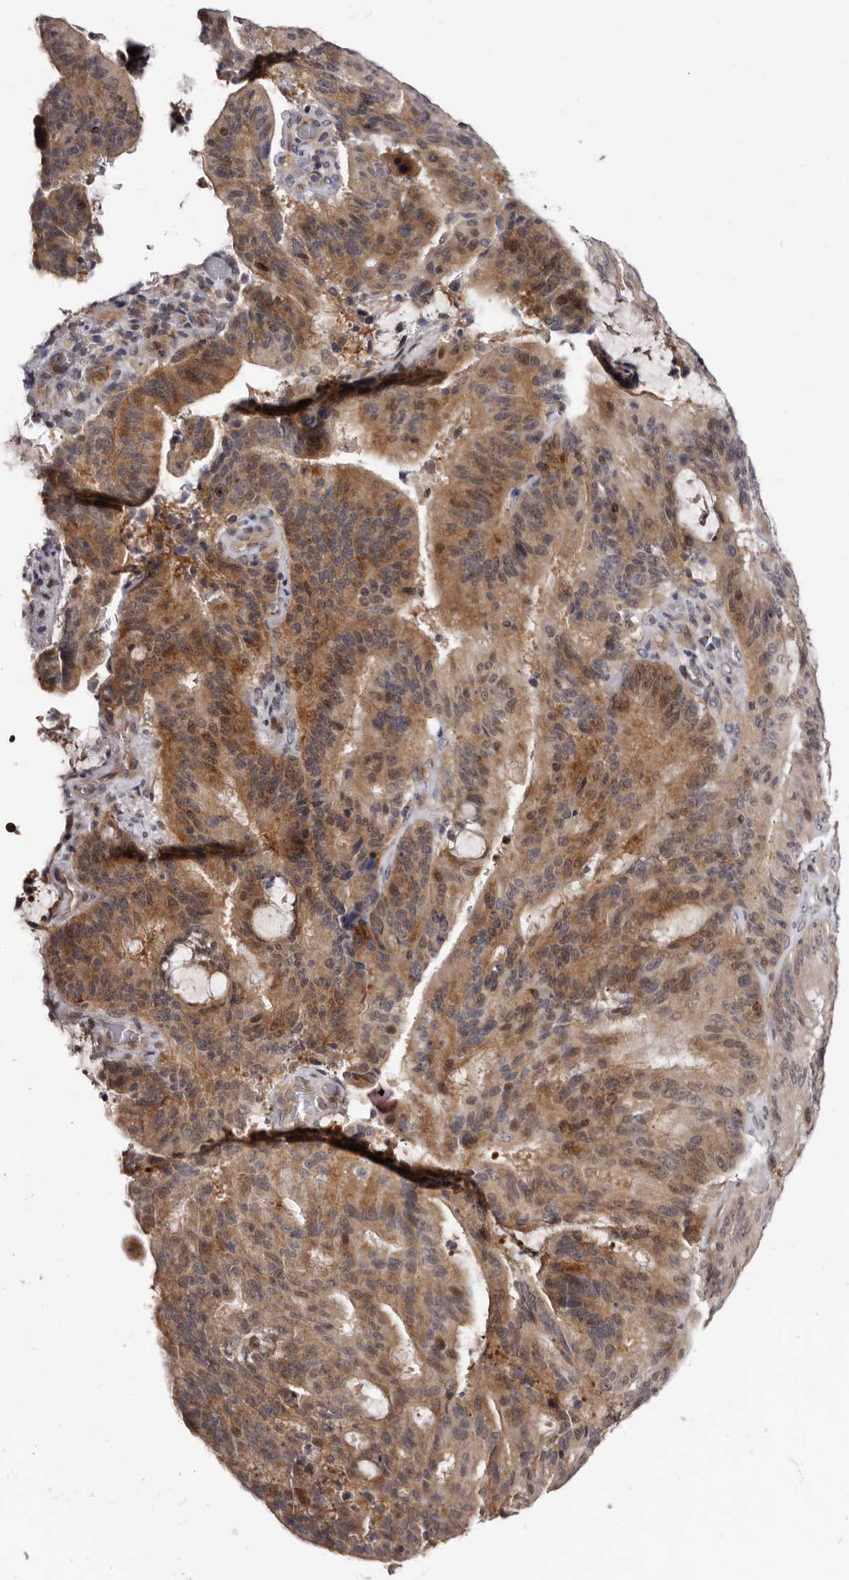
{"staining": {"intensity": "moderate", "quantity": ">75%", "location": "cytoplasmic/membranous,nuclear"}, "tissue": "liver cancer", "cell_type": "Tumor cells", "image_type": "cancer", "snomed": [{"axis": "morphology", "description": "Normal tissue, NOS"}, {"axis": "morphology", "description": "Cholangiocarcinoma"}, {"axis": "topography", "description": "Liver"}, {"axis": "topography", "description": "Peripheral nerve tissue"}], "caption": "Immunohistochemistry staining of cholangiocarcinoma (liver), which demonstrates medium levels of moderate cytoplasmic/membranous and nuclear positivity in about >75% of tumor cells indicating moderate cytoplasmic/membranous and nuclear protein positivity. The staining was performed using DAB (brown) for protein detection and nuclei were counterstained in hematoxylin (blue).", "gene": "PHF20L1", "patient": {"sex": "female", "age": 73}}